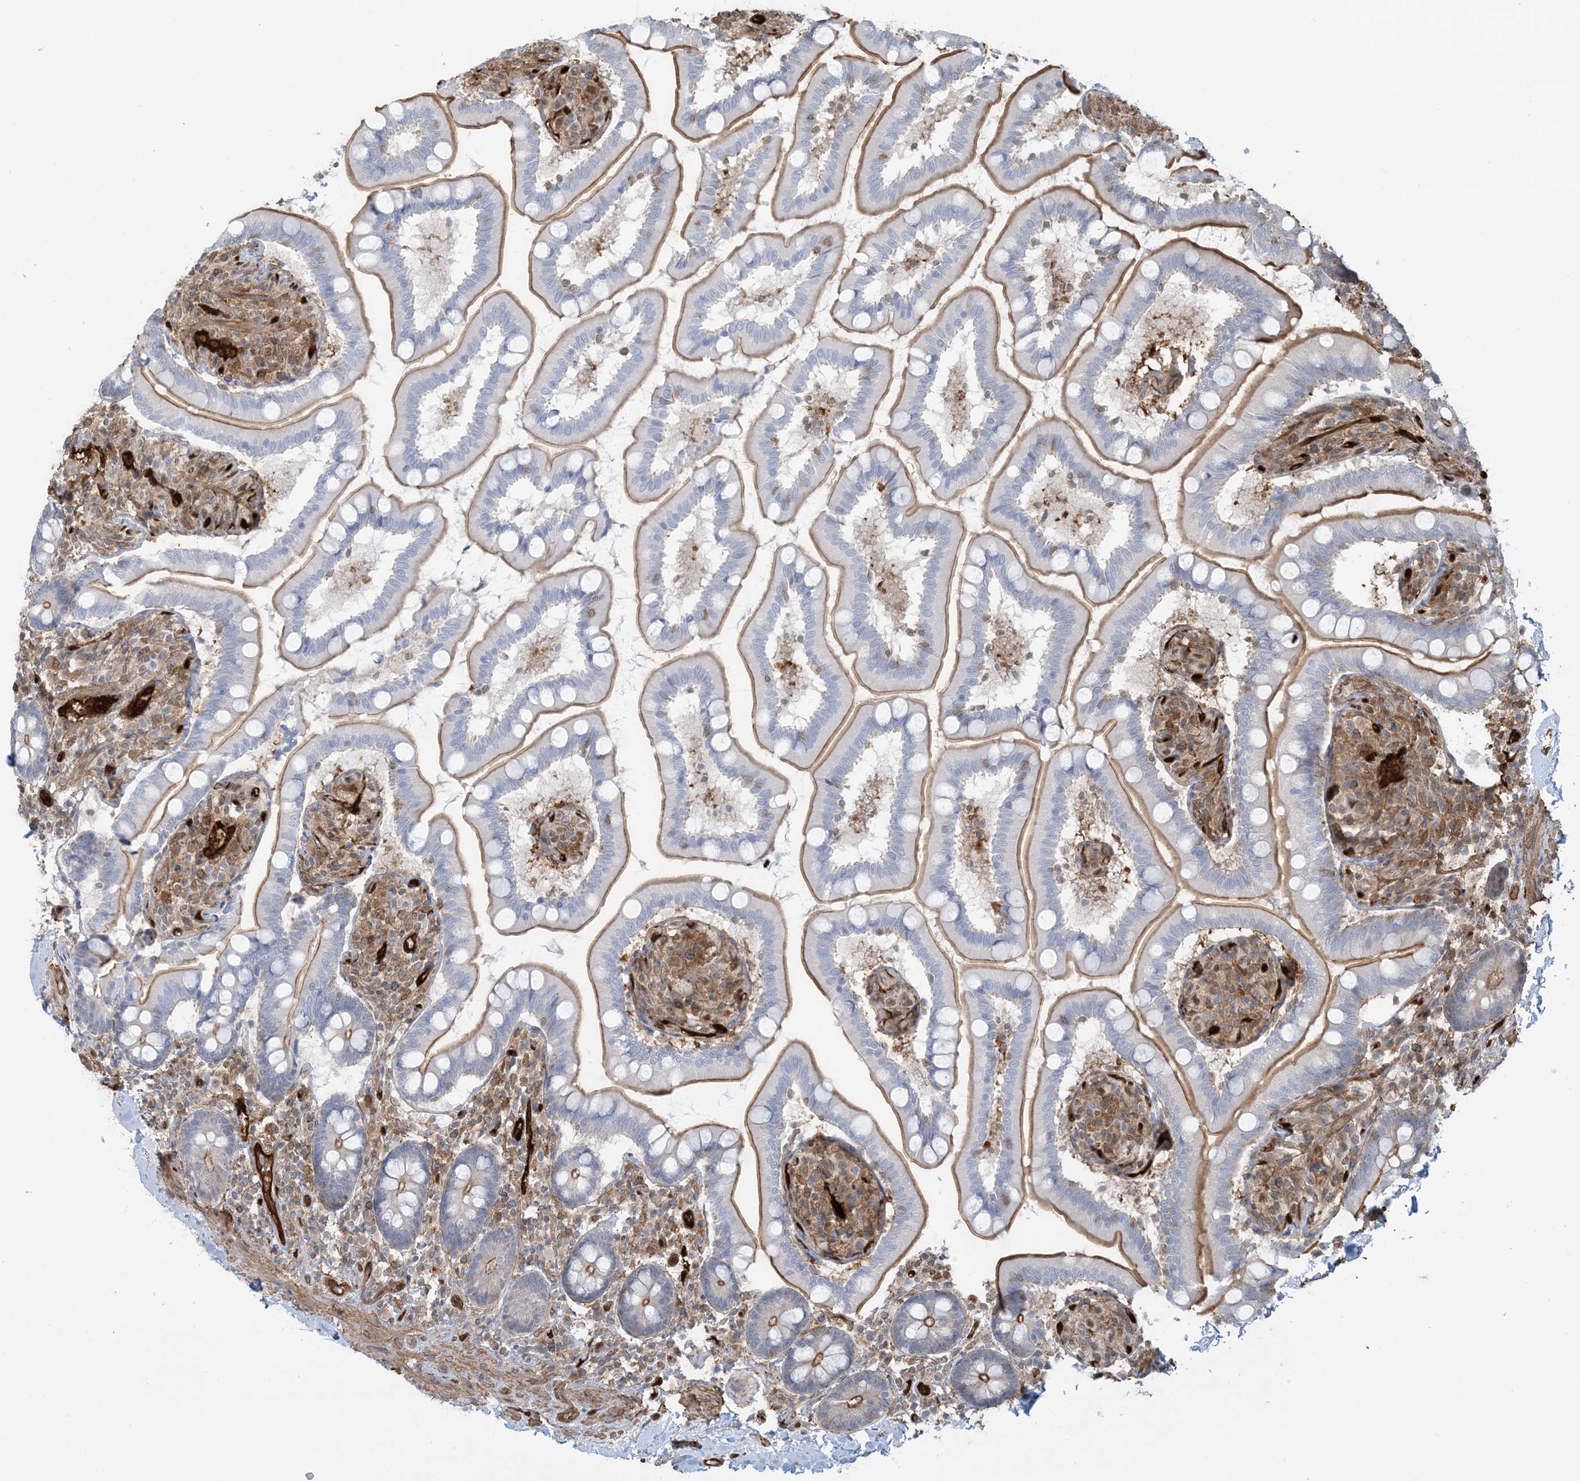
{"staining": {"intensity": "moderate", "quantity": ">75%", "location": "cytoplasmic/membranous"}, "tissue": "small intestine", "cell_type": "Glandular cells", "image_type": "normal", "snomed": [{"axis": "morphology", "description": "Normal tissue, NOS"}, {"axis": "topography", "description": "Small intestine"}], "caption": "Protein expression analysis of normal human small intestine reveals moderate cytoplasmic/membranous expression in about >75% of glandular cells. Nuclei are stained in blue.", "gene": "PPM1F", "patient": {"sex": "female", "age": 64}}